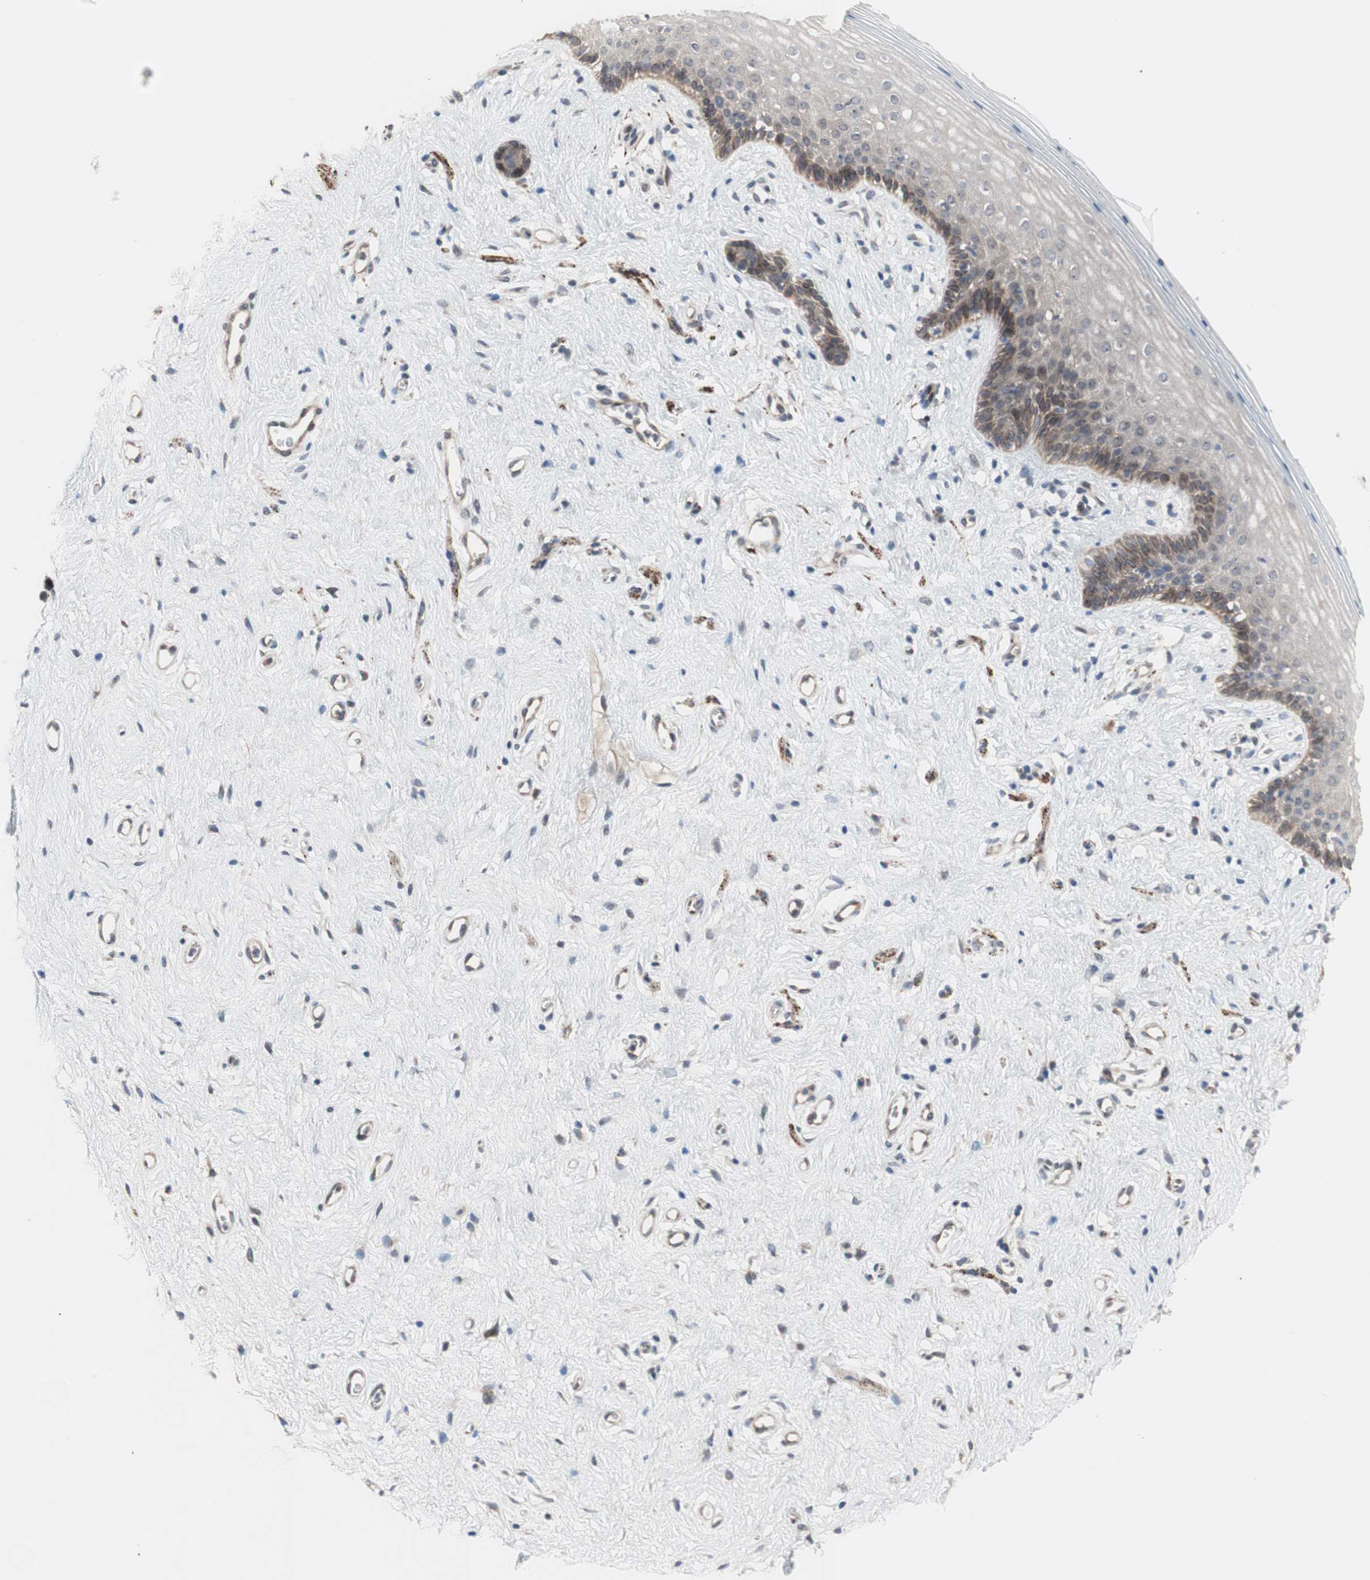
{"staining": {"intensity": "moderate", "quantity": "25%-75%", "location": "cytoplasmic/membranous"}, "tissue": "vagina", "cell_type": "Squamous epithelial cells", "image_type": "normal", "snomed": [{"axis": "morphology", "description": "Normal tissue, NOS"}, {"axis": "topography", "description": "Vagina"}], "caption": "This is an image of immunohistochemistry (IHC) staining of normal vagina, which shows moderate positivity in the cytoplasmic/membranous of squamous epithelial cells.", "gene": "OAZ1", "patient": {"sex": "female", "age": 44}}